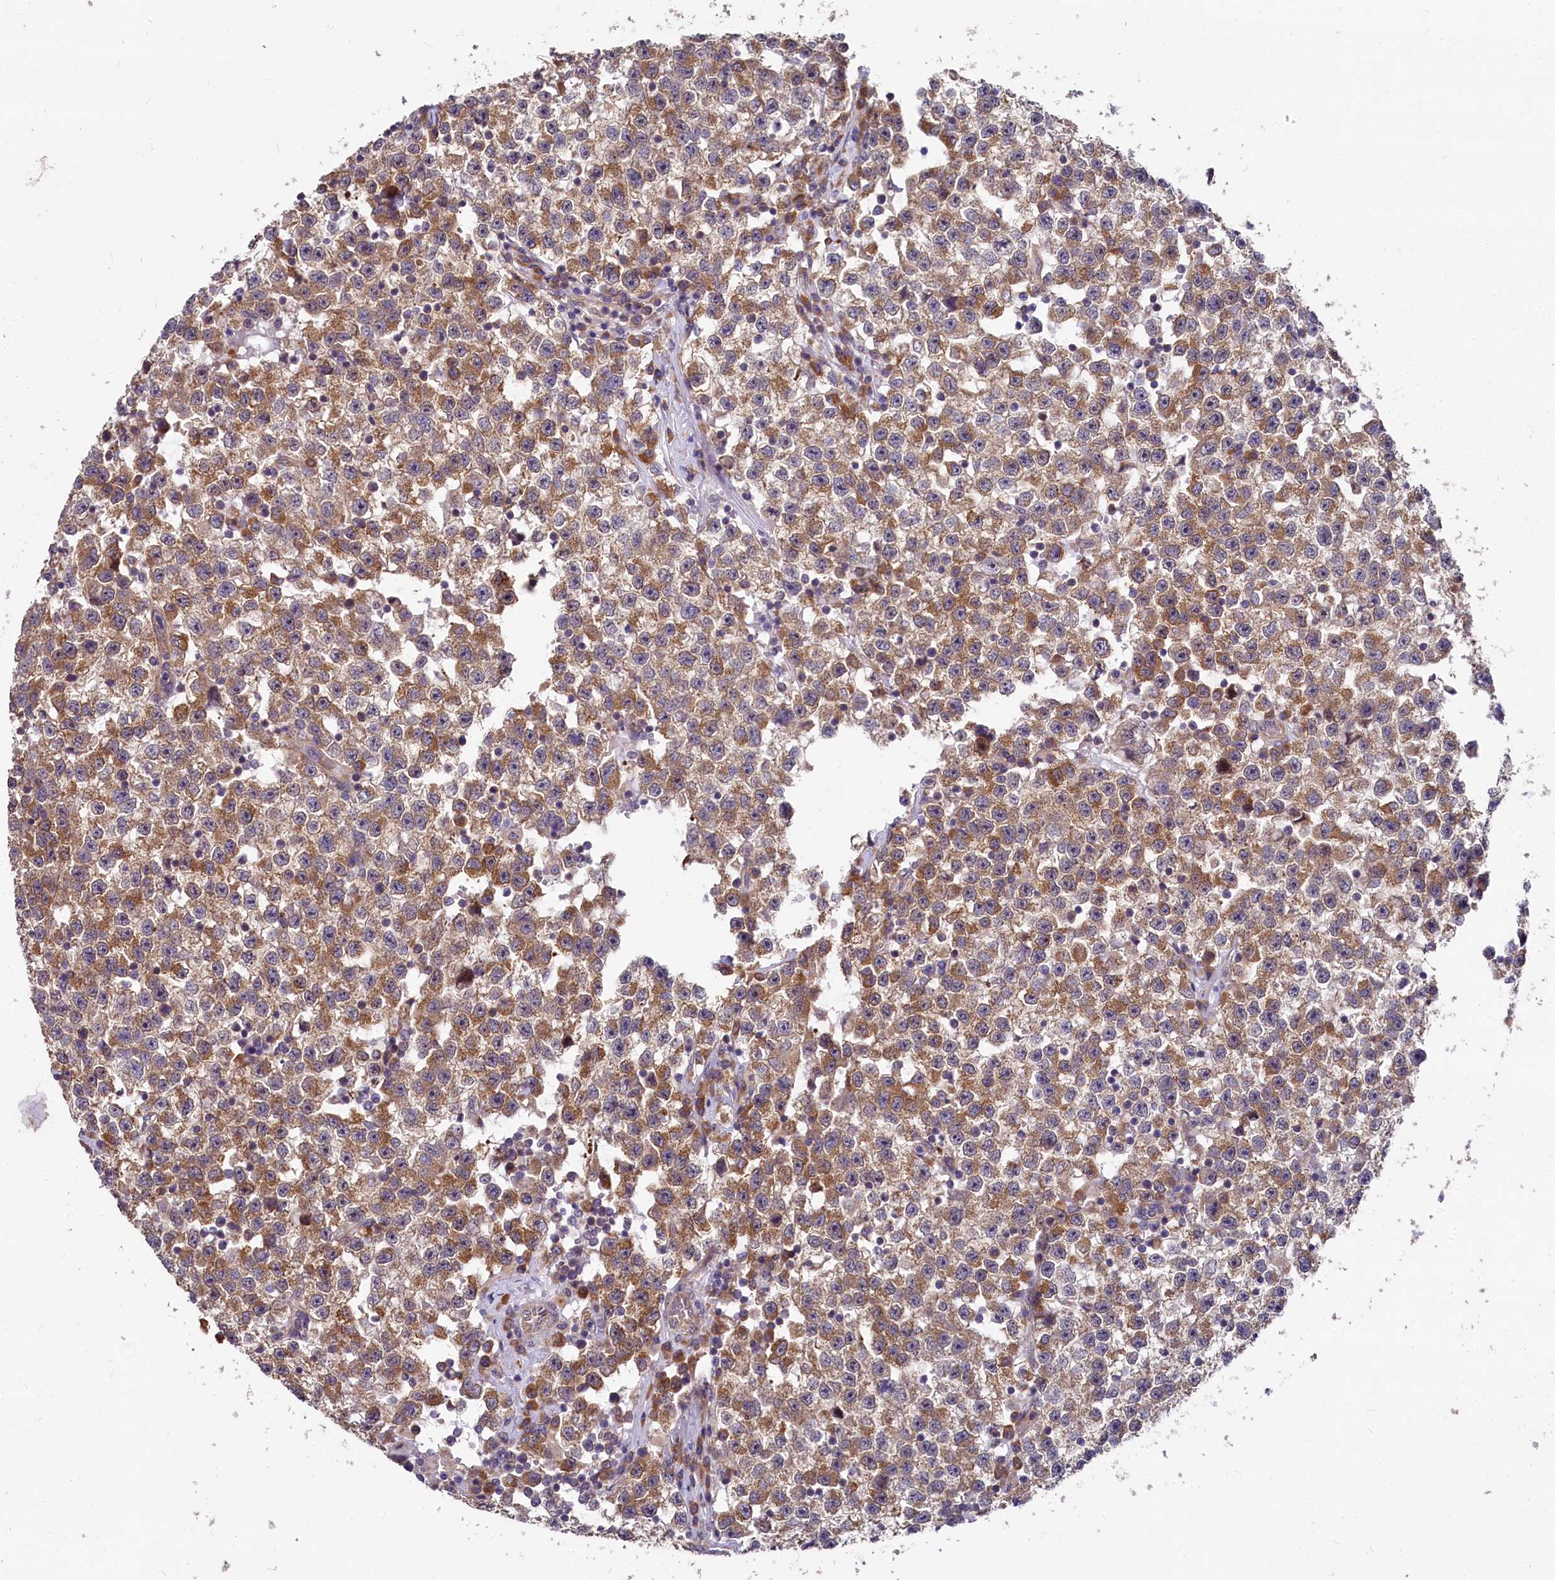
{"staining": {"intensity": "strong", "quantity": ">75%", "location": "cytoplasmic/membranous"}, "tissue": "testis cancer", "cell_type": "Tumor cells", "image_type": "cancer", "snomed": [{"axis": "morphology", "description": "Seminoma, NOS"}, {"axis": "topography", "description": "Testis"}], "caption": "A brown stain labels strong cytoplasmic/membranous expression of a protein in testis cancer (seminoma) tumor cells.", "gene": "EIF2B2", "patient": {"sex": "male", "age": 22}}